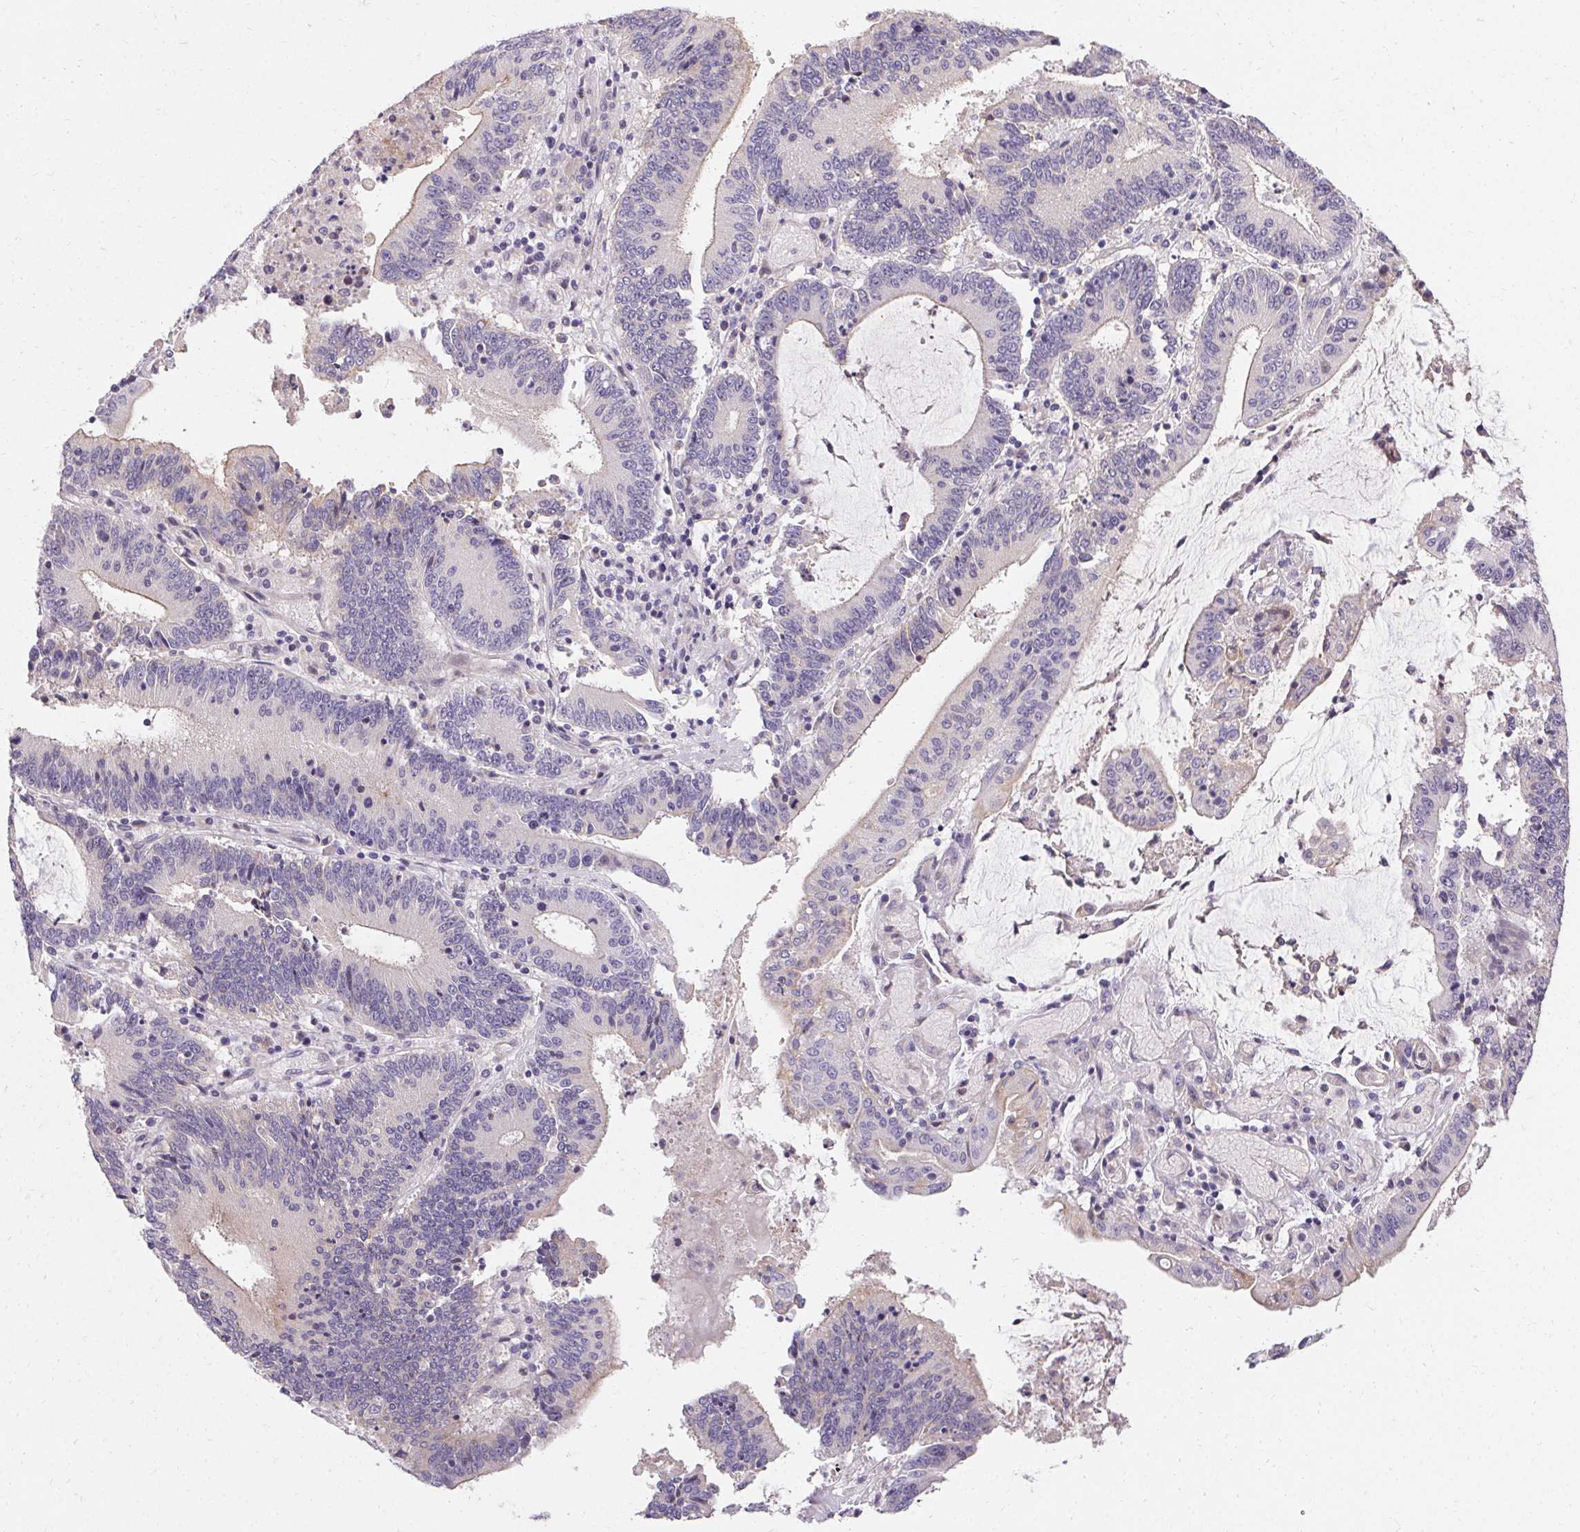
{"staining": {"intensity": "weak", "quantity": "25%-75%", "location": "cytoplasmic/membranous"}, "tissue": "stomach cancer", "cell_type": "Tumor cells", "image_type": "cancer", "snomed": [{"axis": "morphology", "description": "Adenocarcinoma, NOS"}, {"axis": "topography", "description": "Stomach, upper"}], "caption": "Protein expression analysis of human stomach adenocarcinoma reveals weak cytoplasmic/membranous positivity in about 25%-75% of tumor cells.", "gene": "TRIP13", "patient": {"sex": "male", "age": 68}}